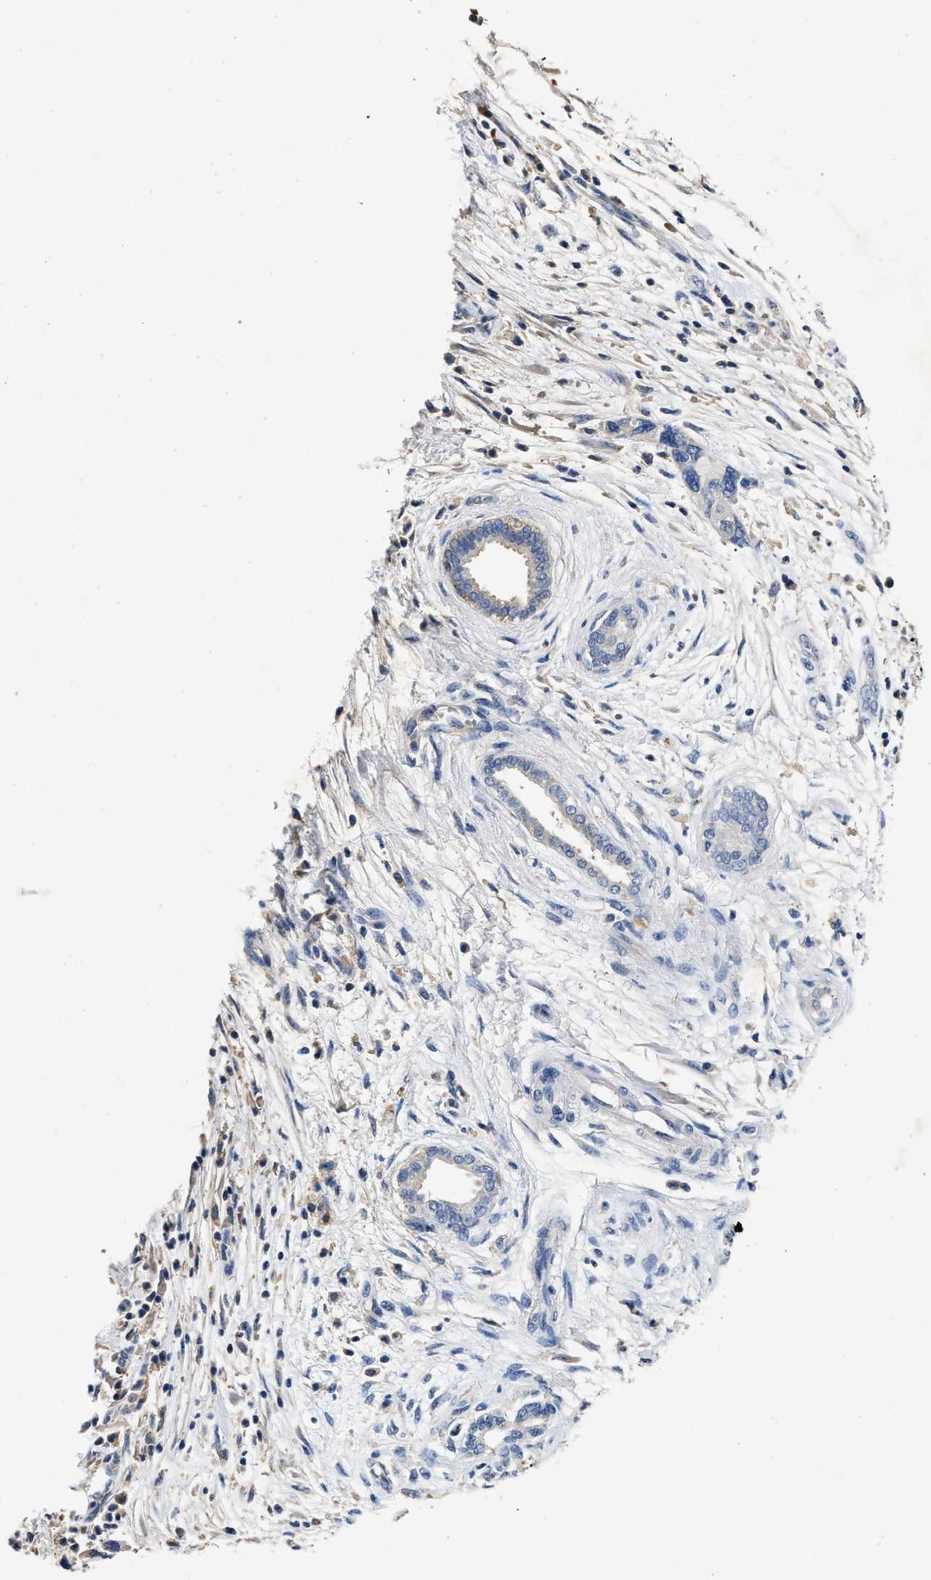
{"staining": {"intensity": "negative", "quantity": "none", "location": "none"}, "tissue": "pancreatic cancer", "cell_type": "Tumor cells", "image_type": "cancer", "snomed": [{"axis": "morphology", "description": "Normal tissue, NOS"}, {"axis": "morphology", "description": "Adenocarcinoma, NOS"}, {"axis": "topography", "description": "Pancreas"}], "caption": "Immunohistochemical staining of adenocarcinoma (pancreatic) shows no significant positivity in tumor cells.", "gene": "SLCO2B1", "patient": {"sex": "female", "age": 71}}